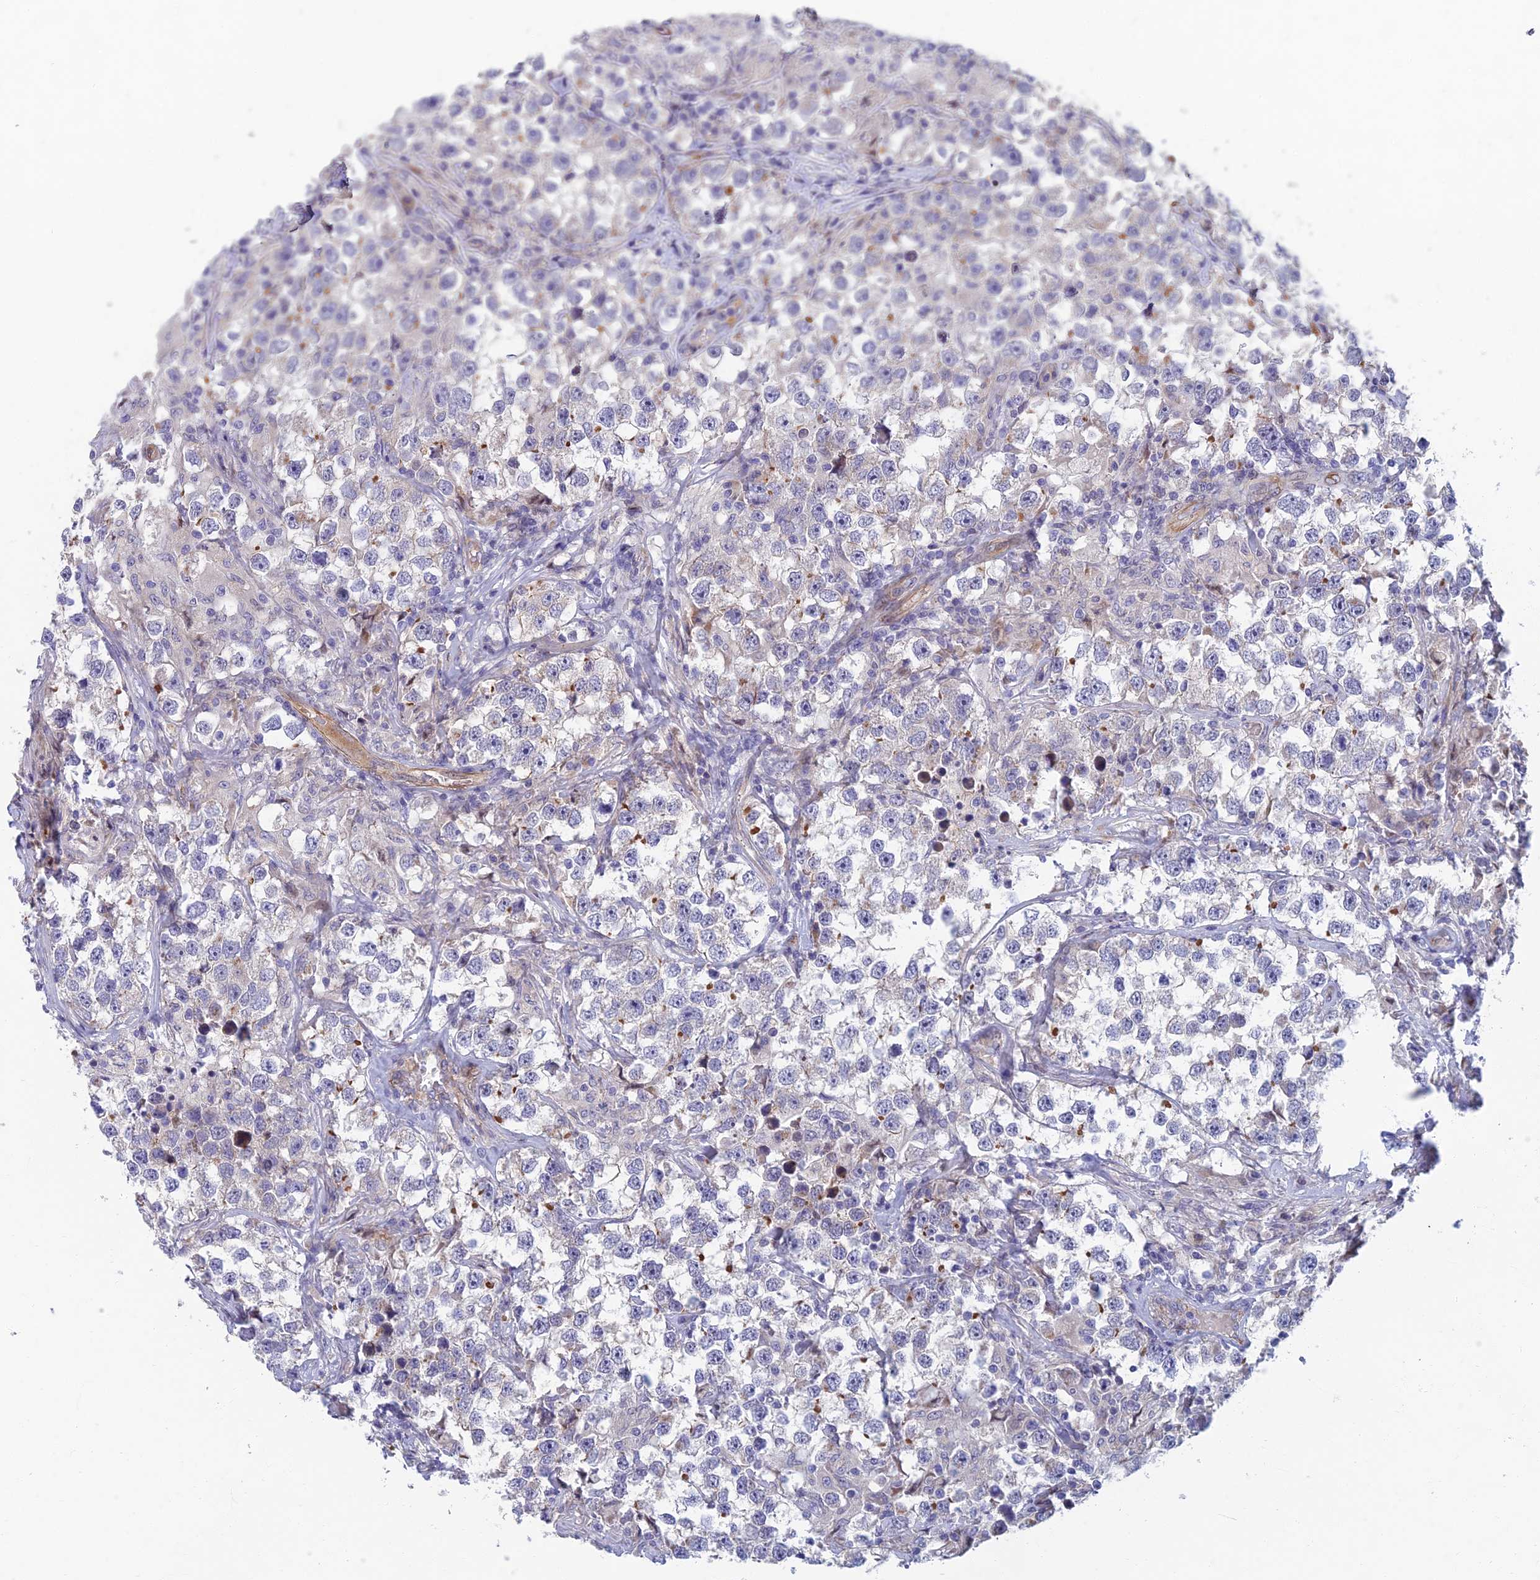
{"staining": {"intensity": "negative", "quantity": "none", "location": "none"}, "tissue": "testis cancer", "cell_type": "Tumor cells", "image_type": "cancer", "snomed": [{"axis": "morphology", "description": "Seminoma, NOS"}, {"axis": "topography", "description": "Testis"}], "caption": "This is an immunohistochemistry histopathology image of human seminoma (testis). There is no staining in tumor cells.", "gene": "RHBDL2", "patient": {"sex": "male", "age": 46}}